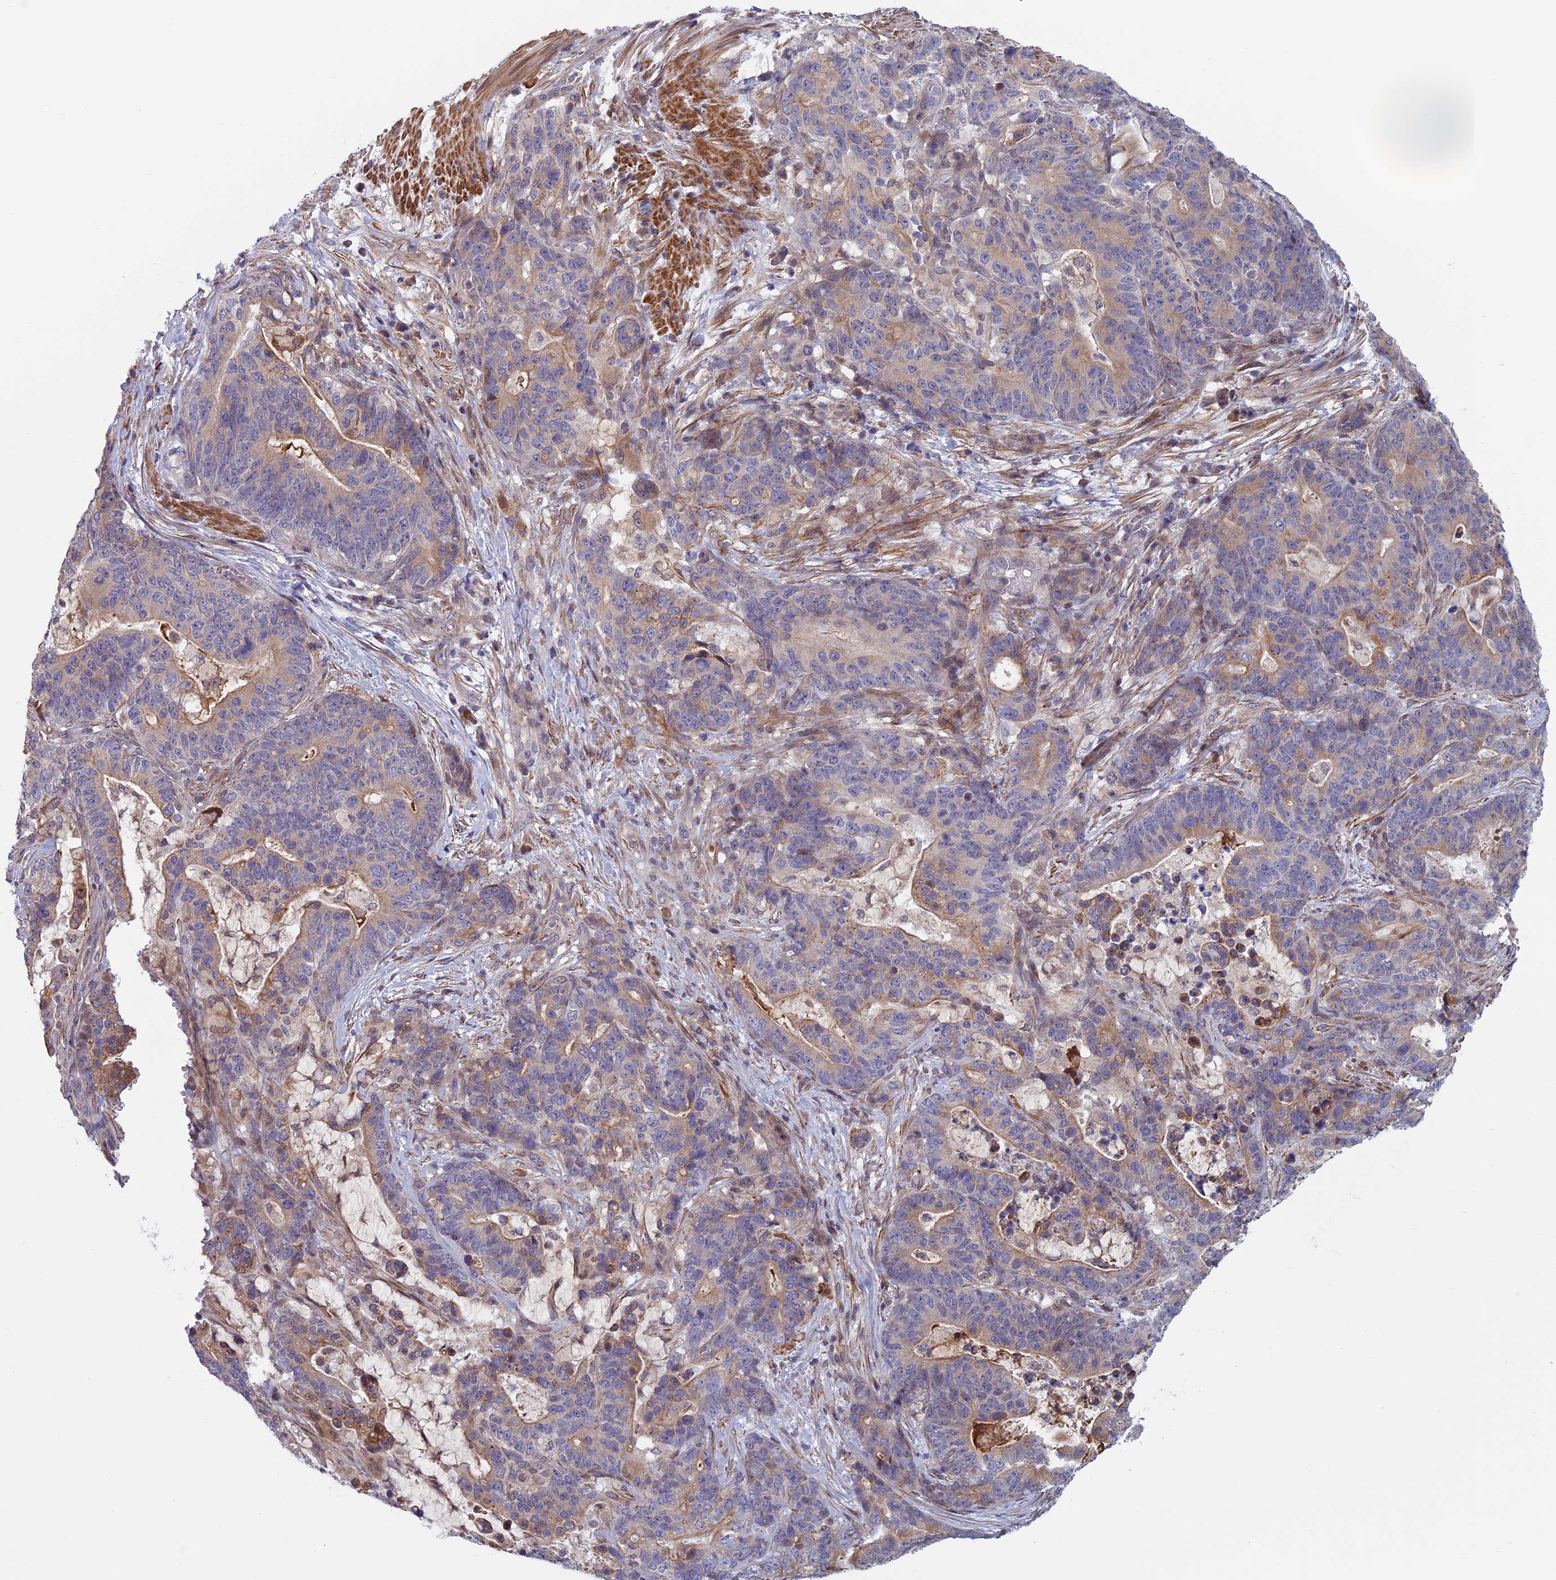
{"staining": {"intensity": "weak", "quantity": "25%-75%", "location": "cytoplasmic/membranous"}, "tissue": "stomach cancer", "cell_type": "Tumor cells", "image_type": "cancer", "snomed": [{"axis": "morphology", "description": "Normal tissue, NOS"}, {"axis": "morphology", "description": "Adenocarcinoma, NOS"}, {"axis": "topography", "description": "Stomach"}], "caption": "Immunohistochemistry (IHC) photomicrograph of neoplastic tissue: human stomach cancer (adenocarcinoma) stained using IHC reveals low levels of weak protein expression localized specifically in the cytoplasmic/membranous of tumor cells, appearing as a cytoplasmic/membranous brown color.", "gene": "FADS1", "patient": {"sex": "female", "age": 64}}